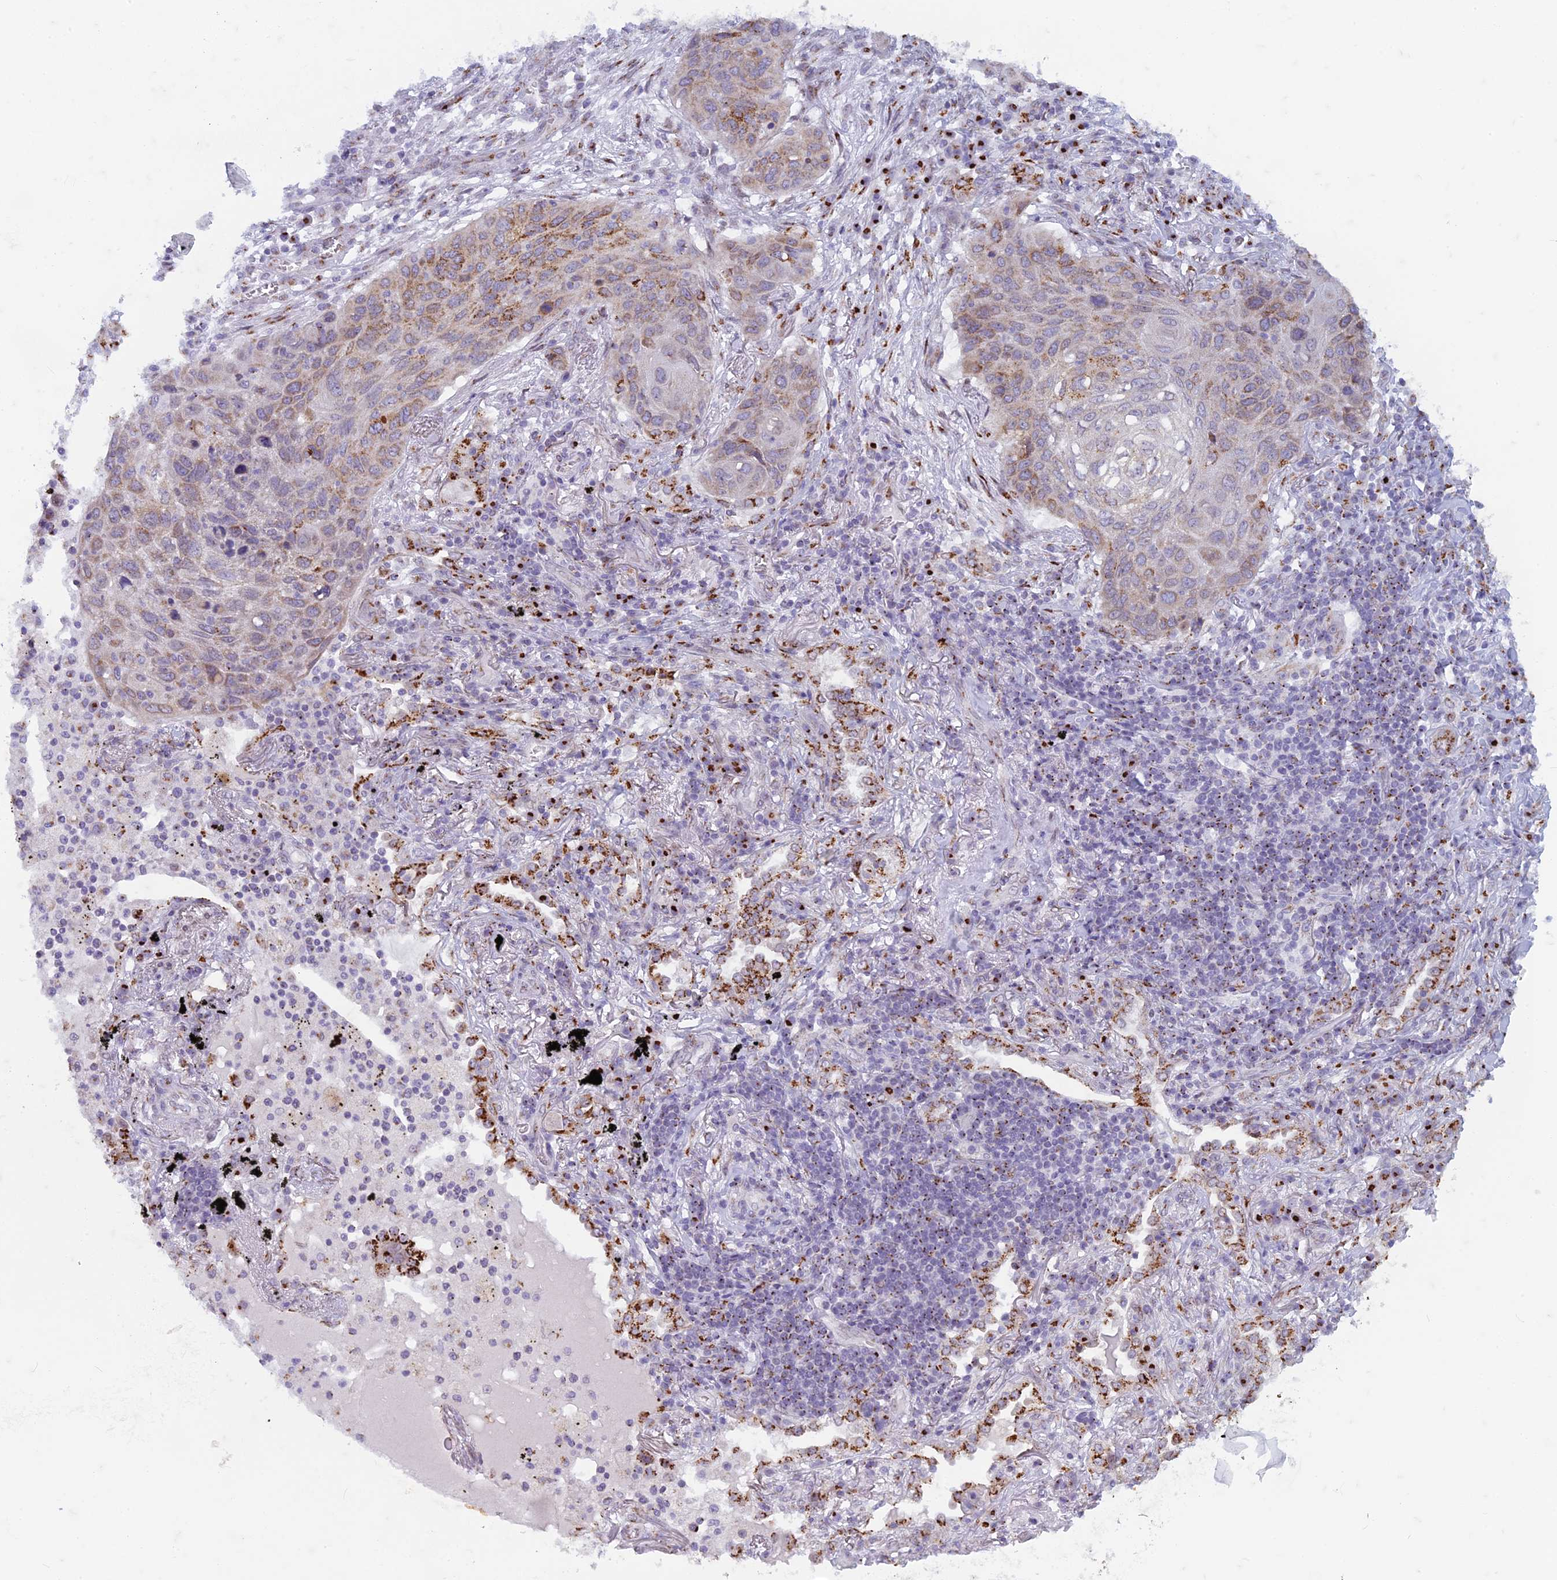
{"staining": {"intensity": "moderate", "quantity": "25%-75%", "location": "cytoplasmic/membranous"}, "tissue": "lung cancer", "cell_type": "Tumor cells", "image_type": "cancer", "snomed": [{"axis": "morphology", "description": "Squamous cell carcinoma, NOS"}, {"axis": "topography", "description": "Lung"}], "caption": "DAB immunohistochemical staining of human lung squamous cell carcinoma displays moderate cytoplasmic/membranous protein positivity in about 25%-75% of tumor cells. (Brightfield microscopy of DAB IHC at high magnification).", "gene": "FAM3C", "patient": {"sex": "female", "age": 63}}